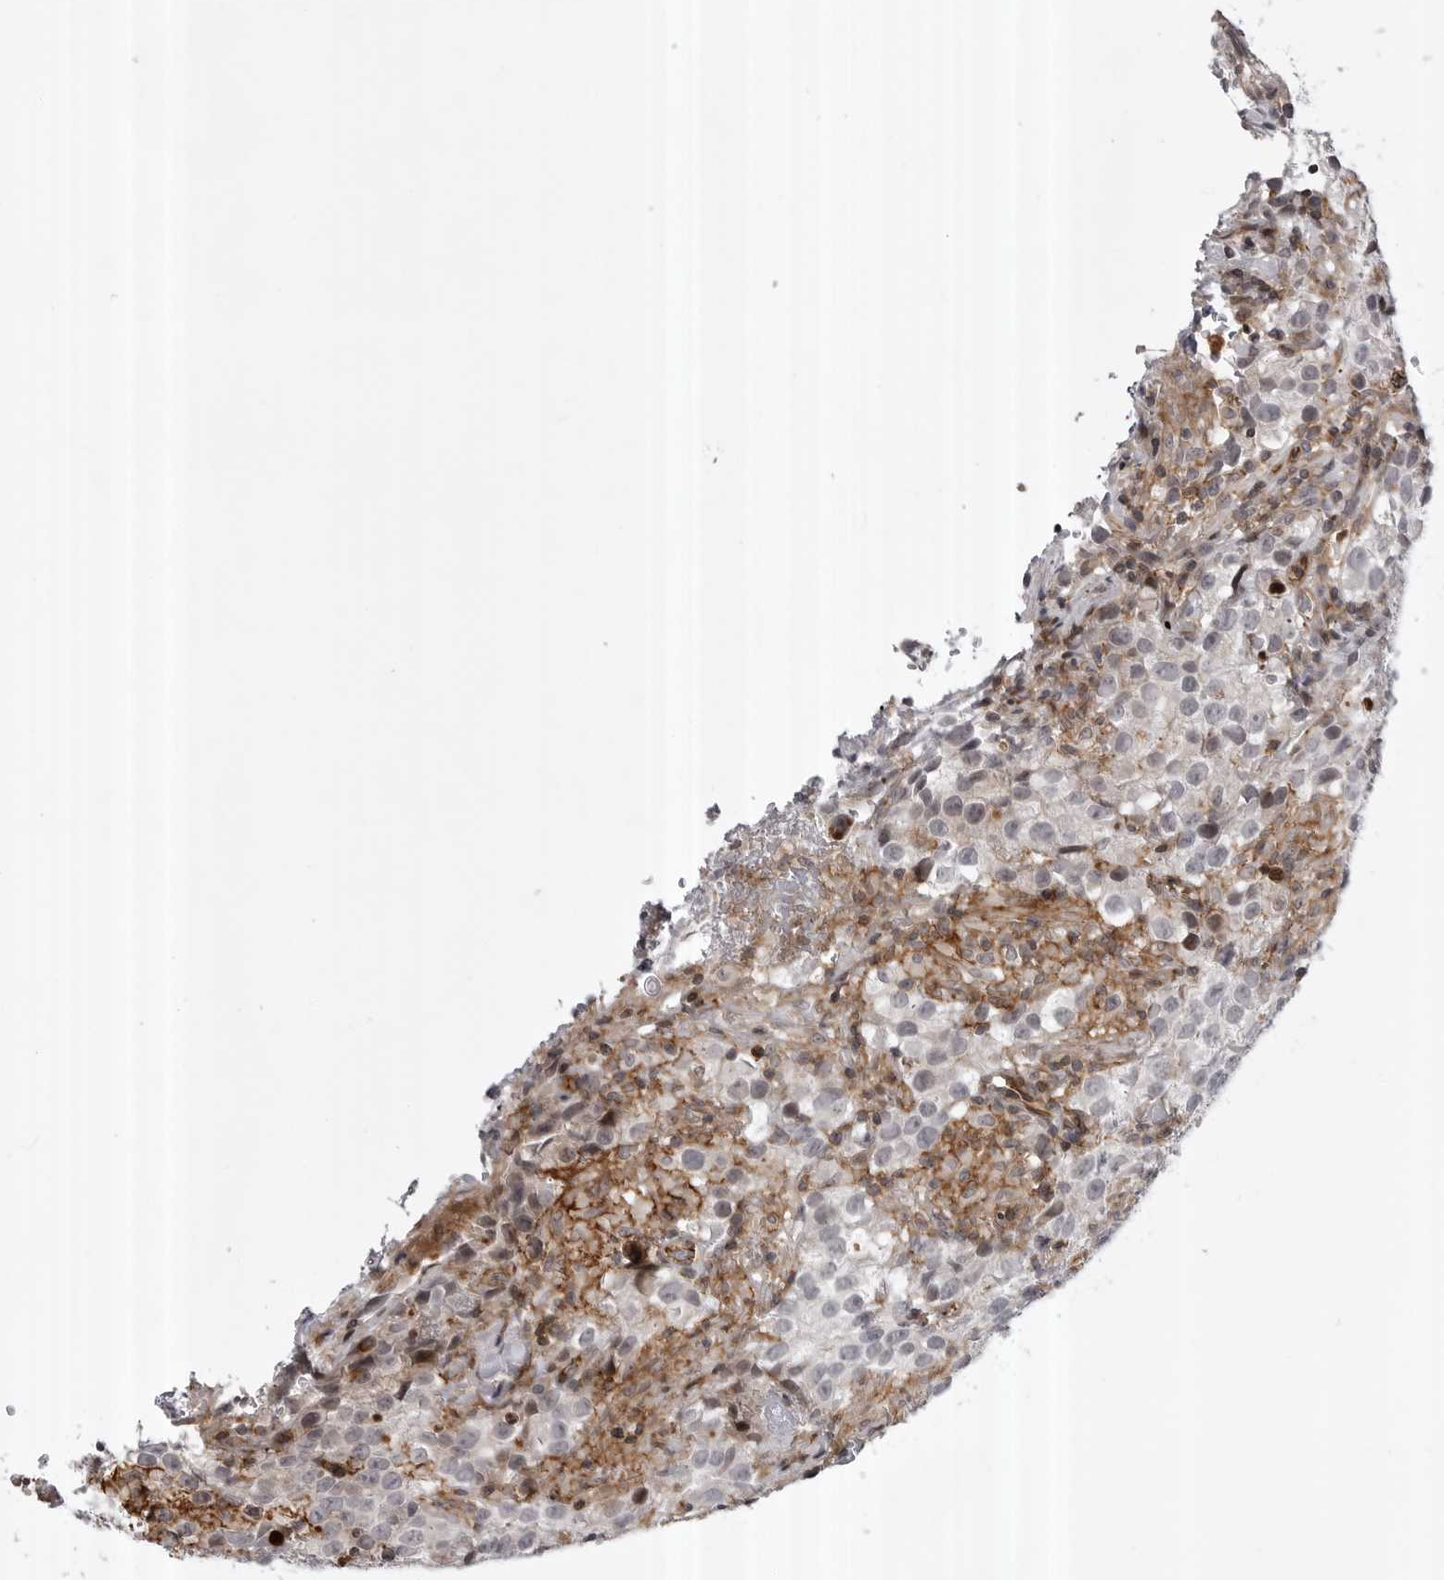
{"staining": {"intensity": "negative", "quantity": "none", "location": "none"}, "tissue": "testis cancer", "cell_type": "Tumor cells", "image_type": "cancer", "snomed": [{"axis": "morphology", "description": "Seminoma, NOS"}, {"axis": "morphology", "description": "Carcinoma, Embryonal, NOS"}, {"axis": "topography", "description": "Testis"}], "caption": "The immunohistochemistry micrograph has no significant expression in tumor cells of testis cancer (seminoma) tissue.", "gene": "ABL1", "patient": {"sex": "male", "age": 43}}